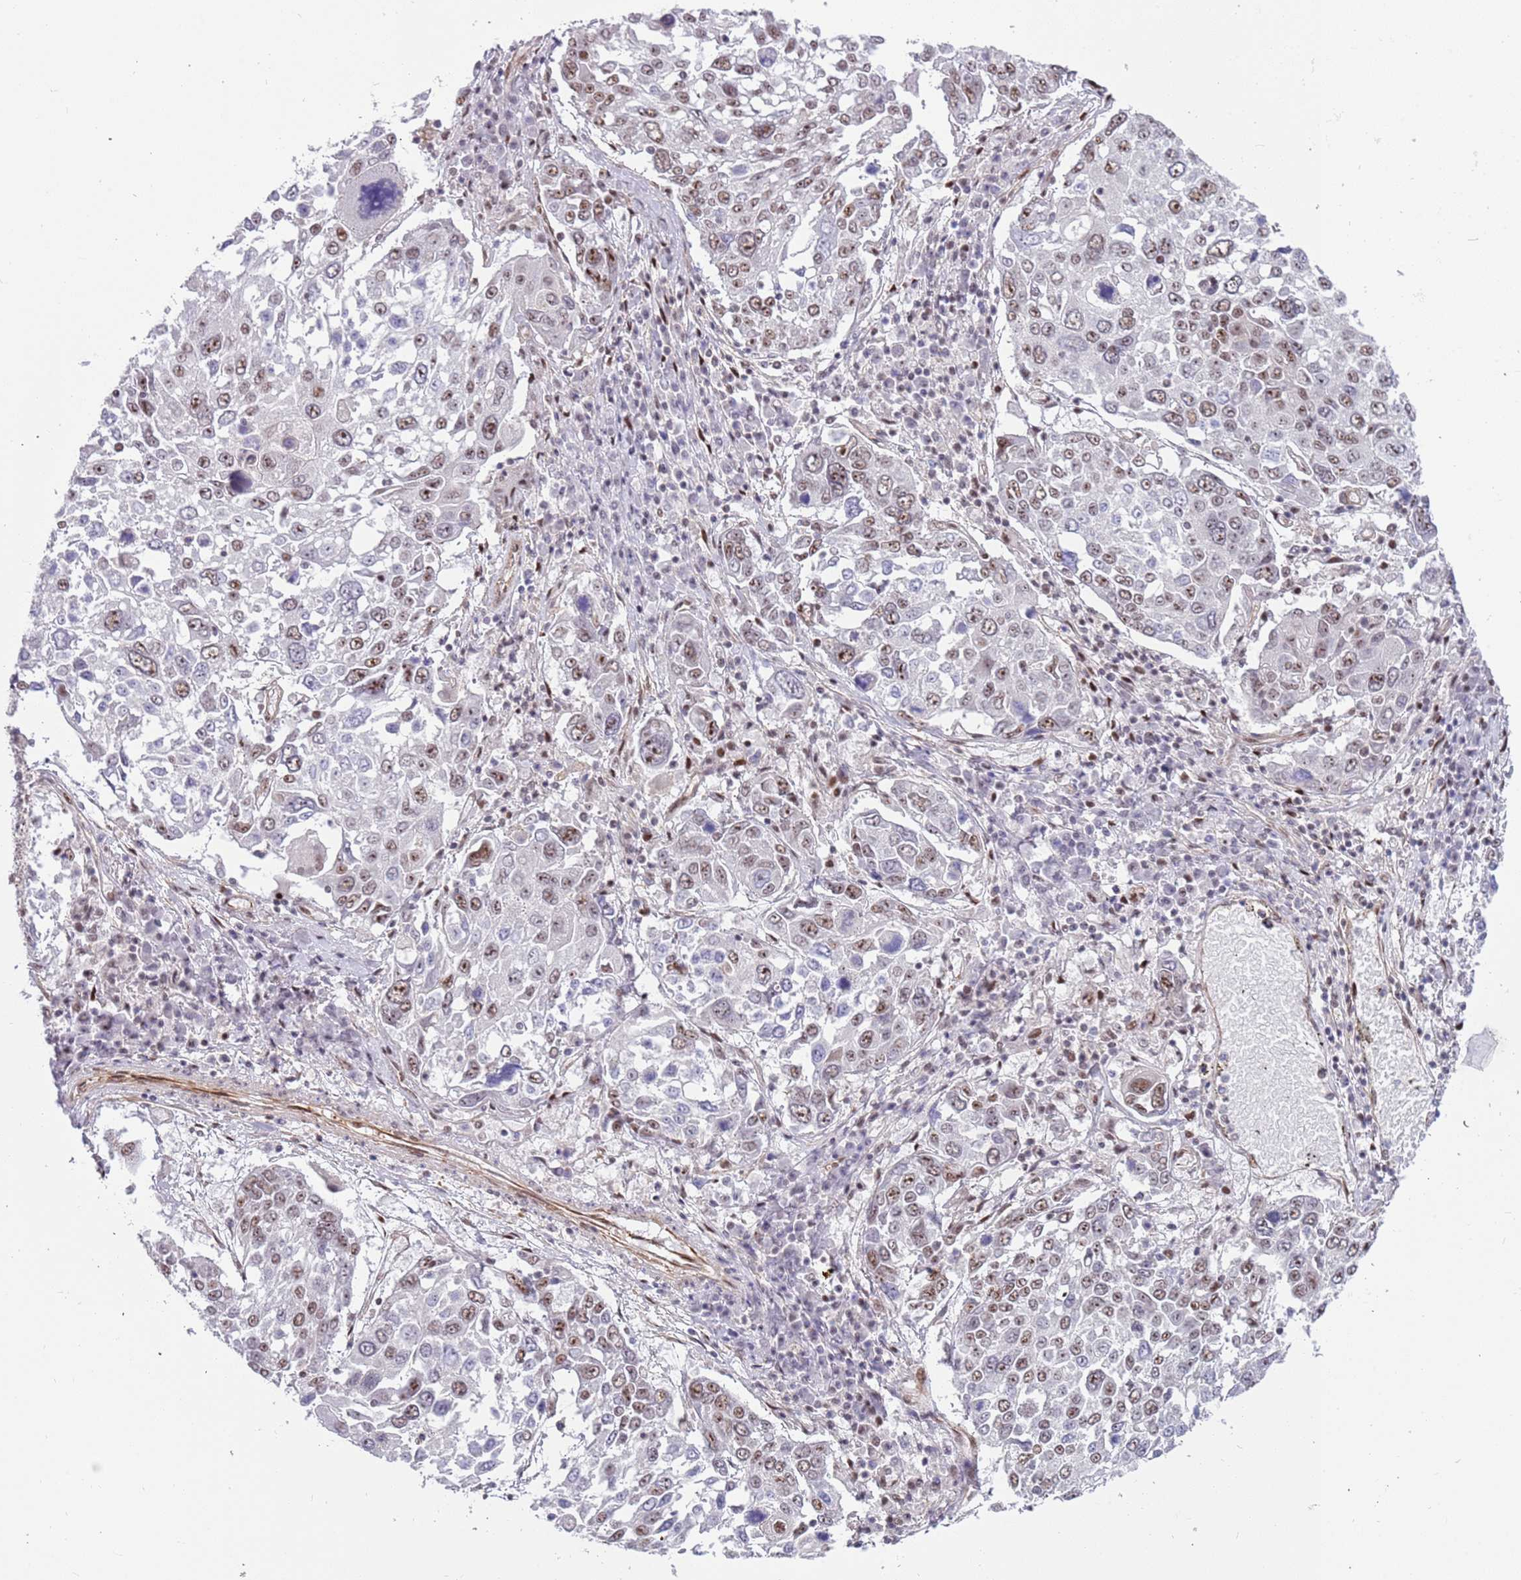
{"staining": {"intensity": "moderate", "quantity": "25%-75%", "location": "nuclear"}, "tissue": "lung cancer", "cell_type": "Tumor cells", "image_type": "cancer", "snomed": [{"axis": "morphology", "description": "Squamous cell carcinoma, NOS"}, {"axis": "topography", "description": "Lung"}], "caption": "Lung cancer (squamous cell carcinoma) tissue reveals moderate nuclear staining in about 25%-75% of tumor cells", "gene": "LRMDA", "patient": {"sex": "male", "age": 65}}